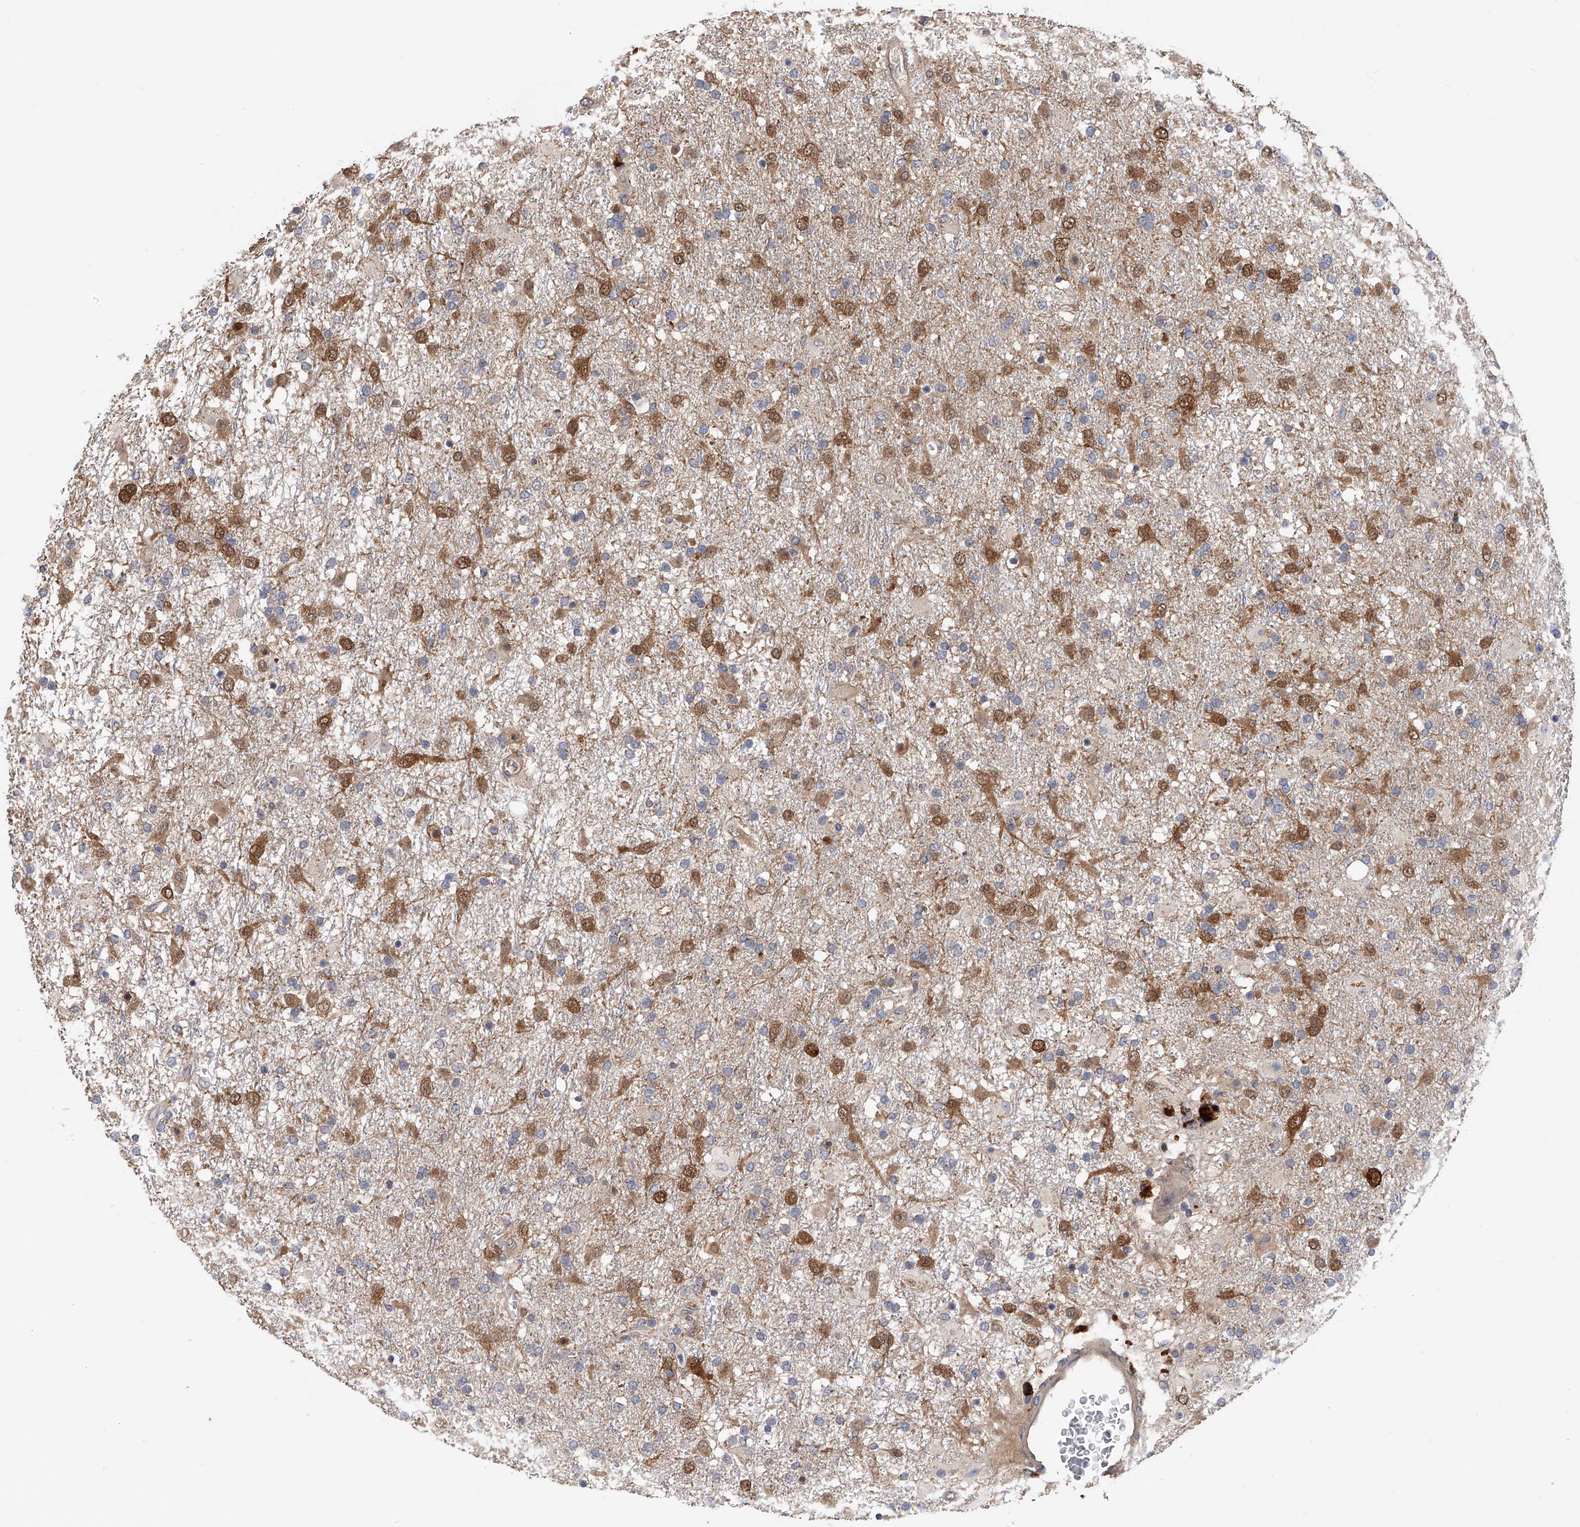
{"staining": {"intensity": "moderate", "quantity": "25%-75%", "location": "cytoplasmic/membranous"}, "tissue": "glioma", "cell_type": "Tumor cells", "image_type": "cancer", "snomed": [{"axis": "morphology", "description": "Glioma, malignant, Low grade"}, {"axis": "topography", "description": "Brain"}], "caption": "IHC of low-grade glioma (malignant) reveals medium levels of moderate cytoplasmic/membranous positivity in approximately 25%-75% of tumor cells. (DAB IHC with brightfield microscopy, high magnification).", "gene": "CFAP298", "patient": {"sex": "male", "age": 65}}